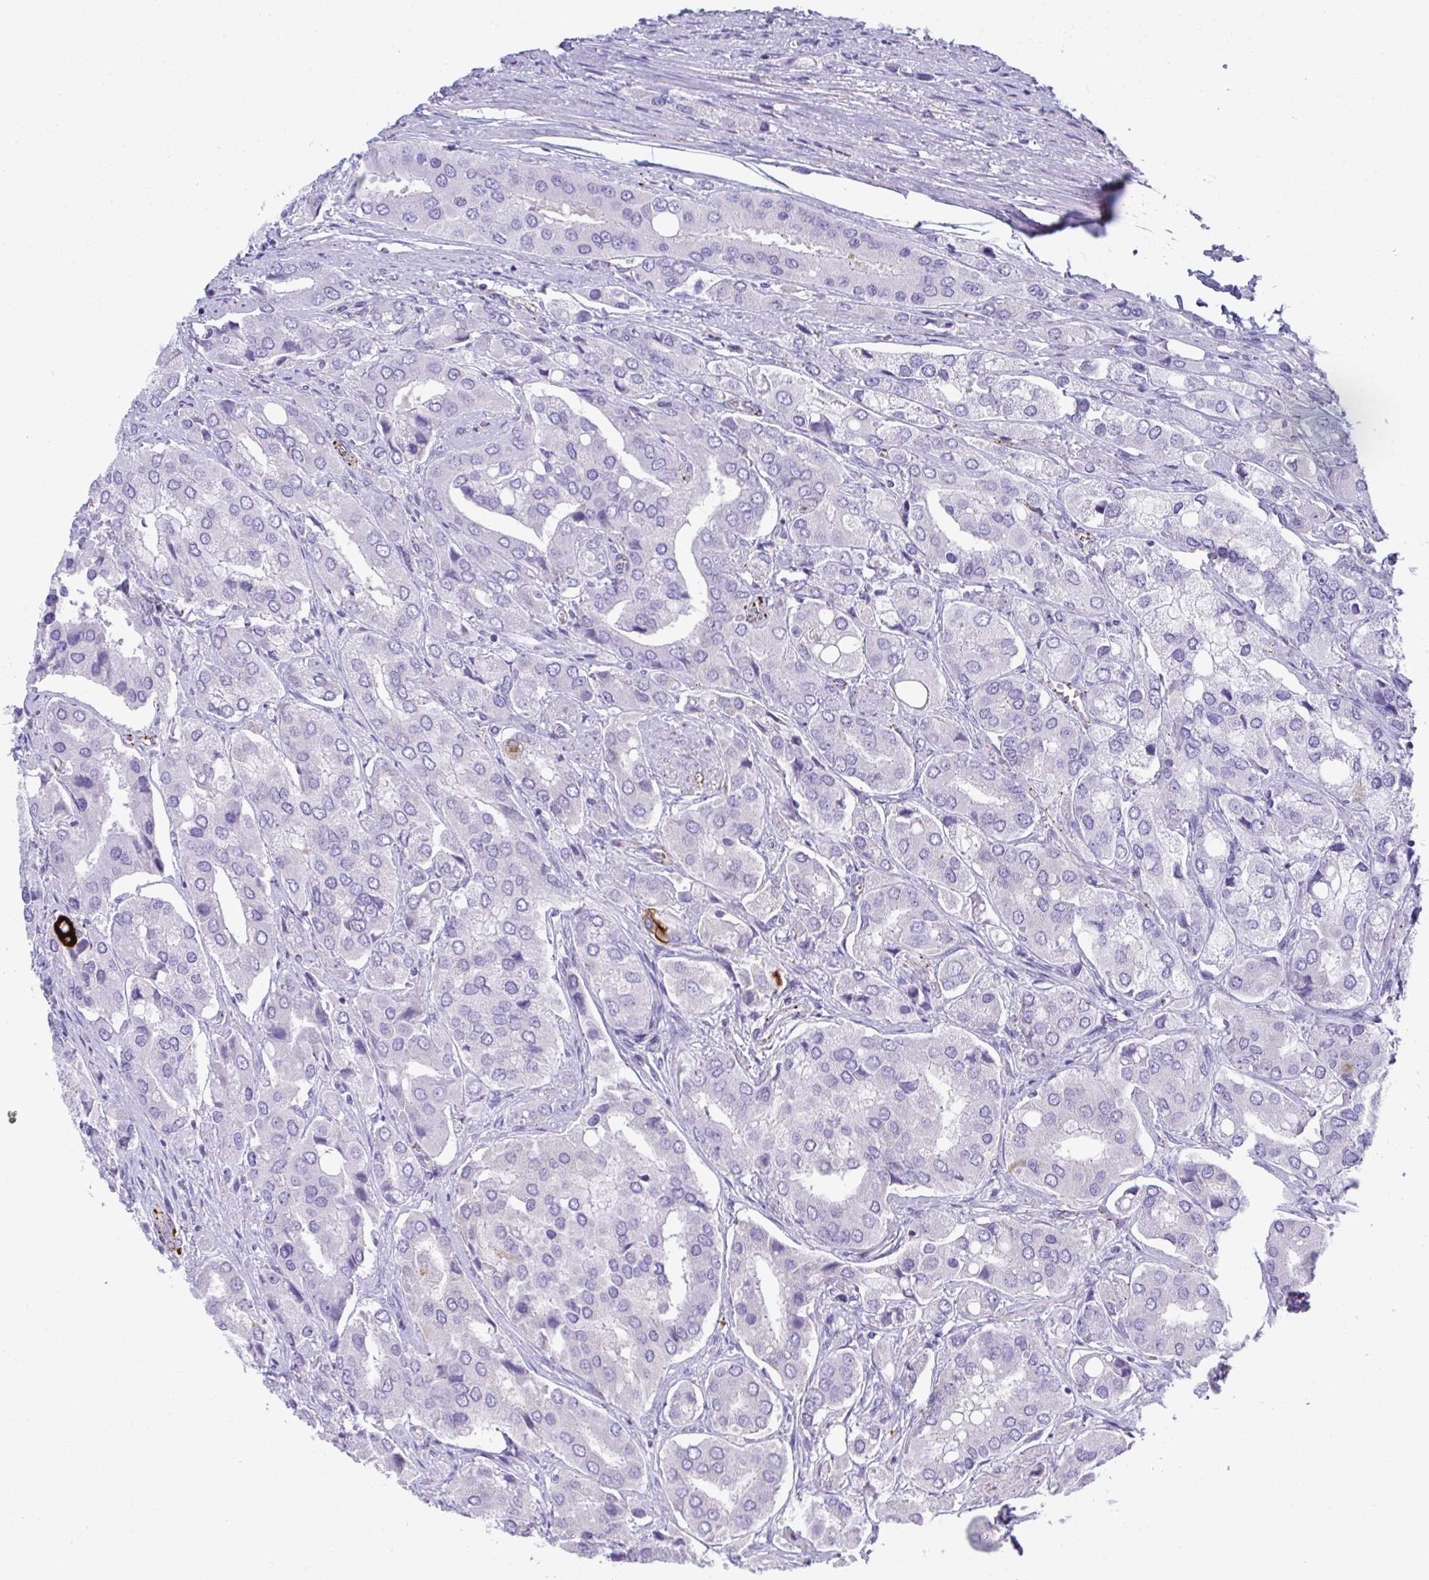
{"staining": {"intensity": "negative", "quantity": "none", "location": "none"}, "tissue": "prostate cancer", "cell_type": "Tumor cells", "image_type": "cancer", "snomed": [{"axis": "morphology", "description": "Adenocarcinoma, Low grade"}, {"axis": "topography", "description": "Prostate"}], "caption": "A photomicrograph of human prostate cancer (adenocarcinoma (low-grade)) is negative for staining in tumor cells.", "gene": "TNFAIP8", "patient": {"sex": "male", "age": 69}}